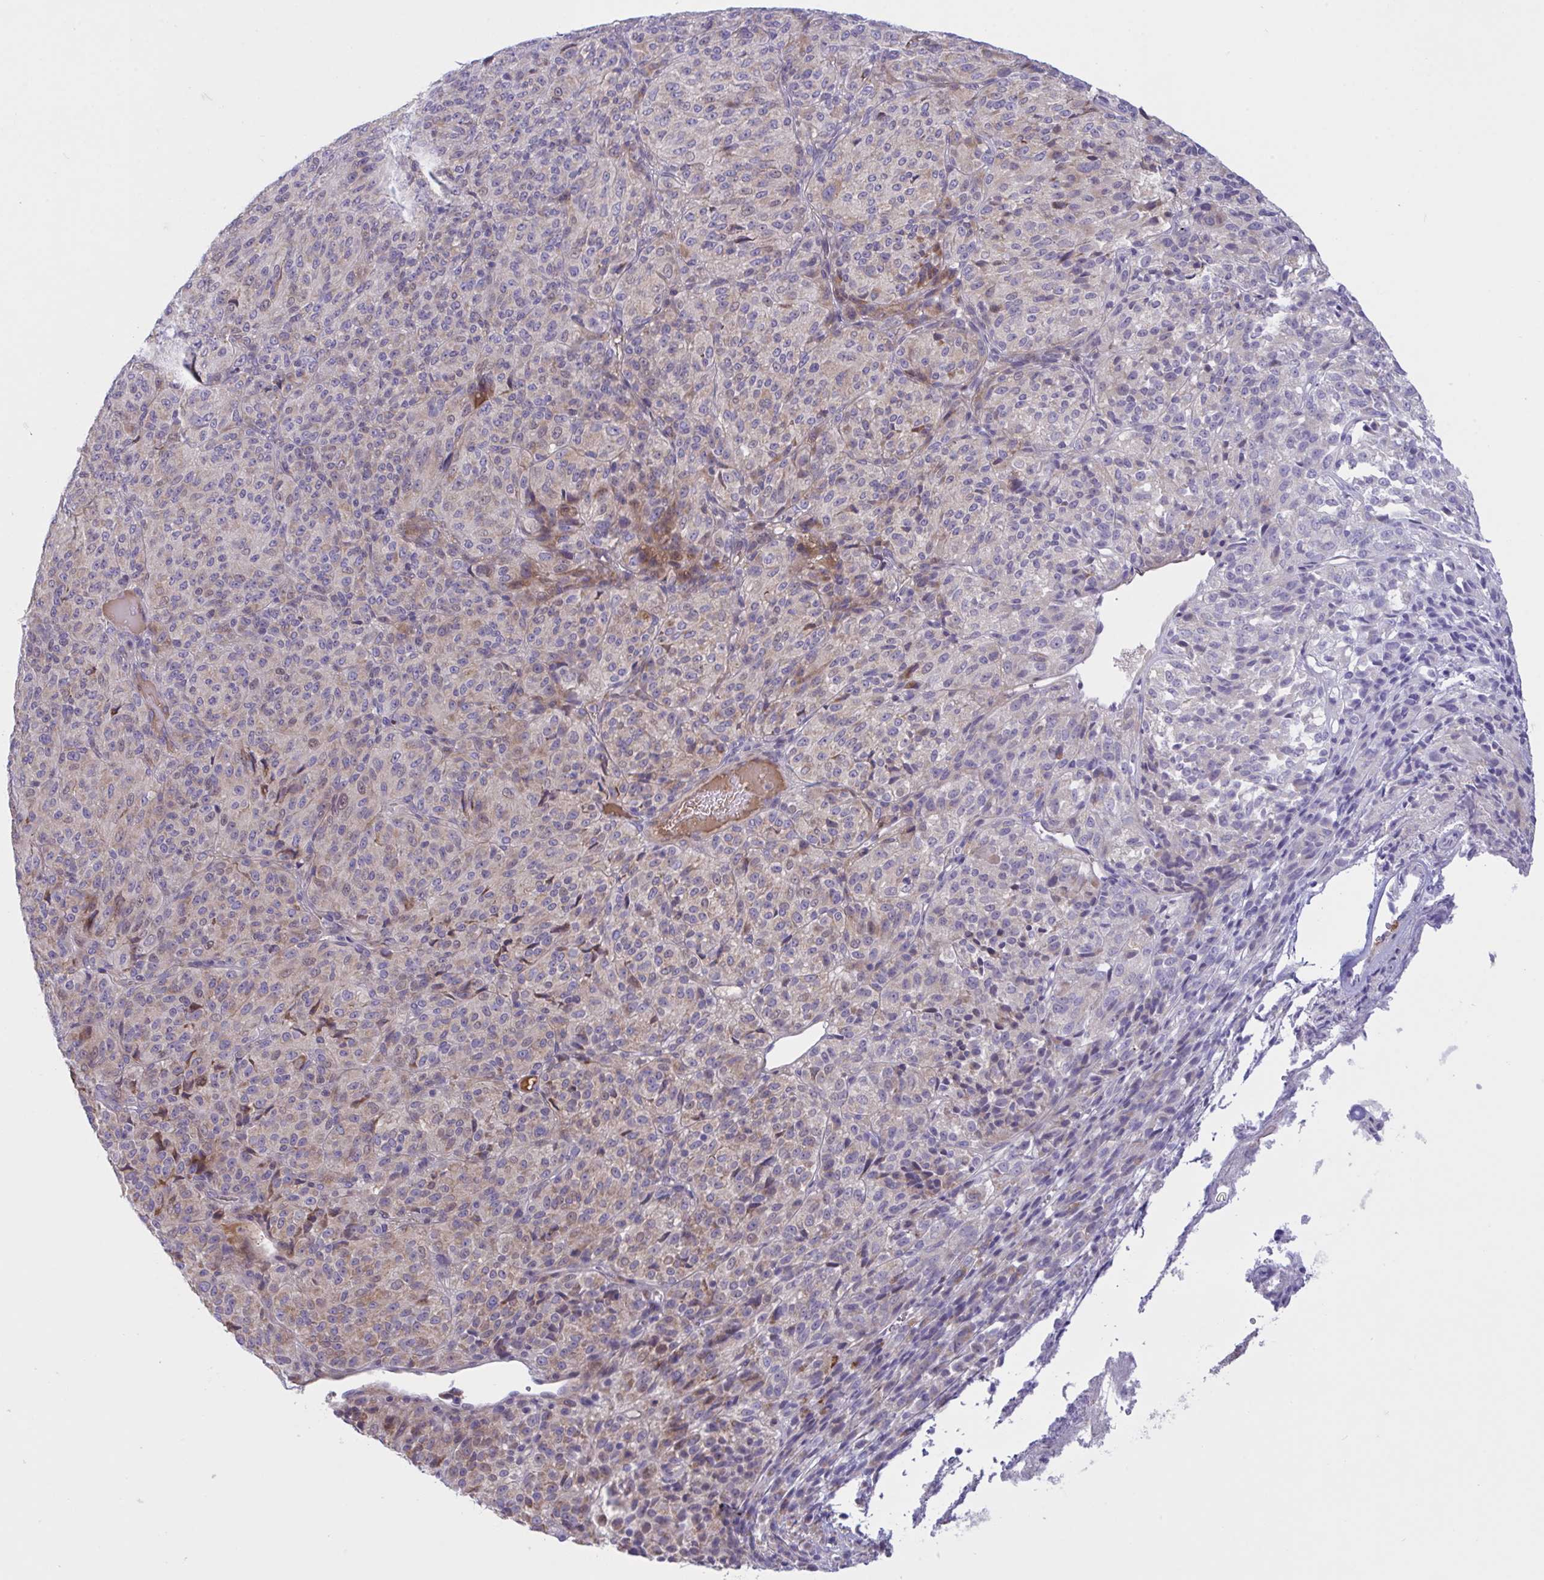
{"staining": {"intensity": "moderate", "quantity": "<25%", "location": "cytoplasmic/membranous"}, "tissue": "melanoma", "cell_type": "Tumor cells", "image_type": "cancer", "snomed": [{"axis": "morphology", "description": "Malignant melanoma, Metastatic site"}, {"axis": "topography", "description": "Brain"}], "caption": "Melanoma stained with IHC exhibits moderate cytoplasmic/membranous positivity in about <25% of tumor cells.", "gene": "VWC2", "patient": {"sex": "female", "age": 56}}